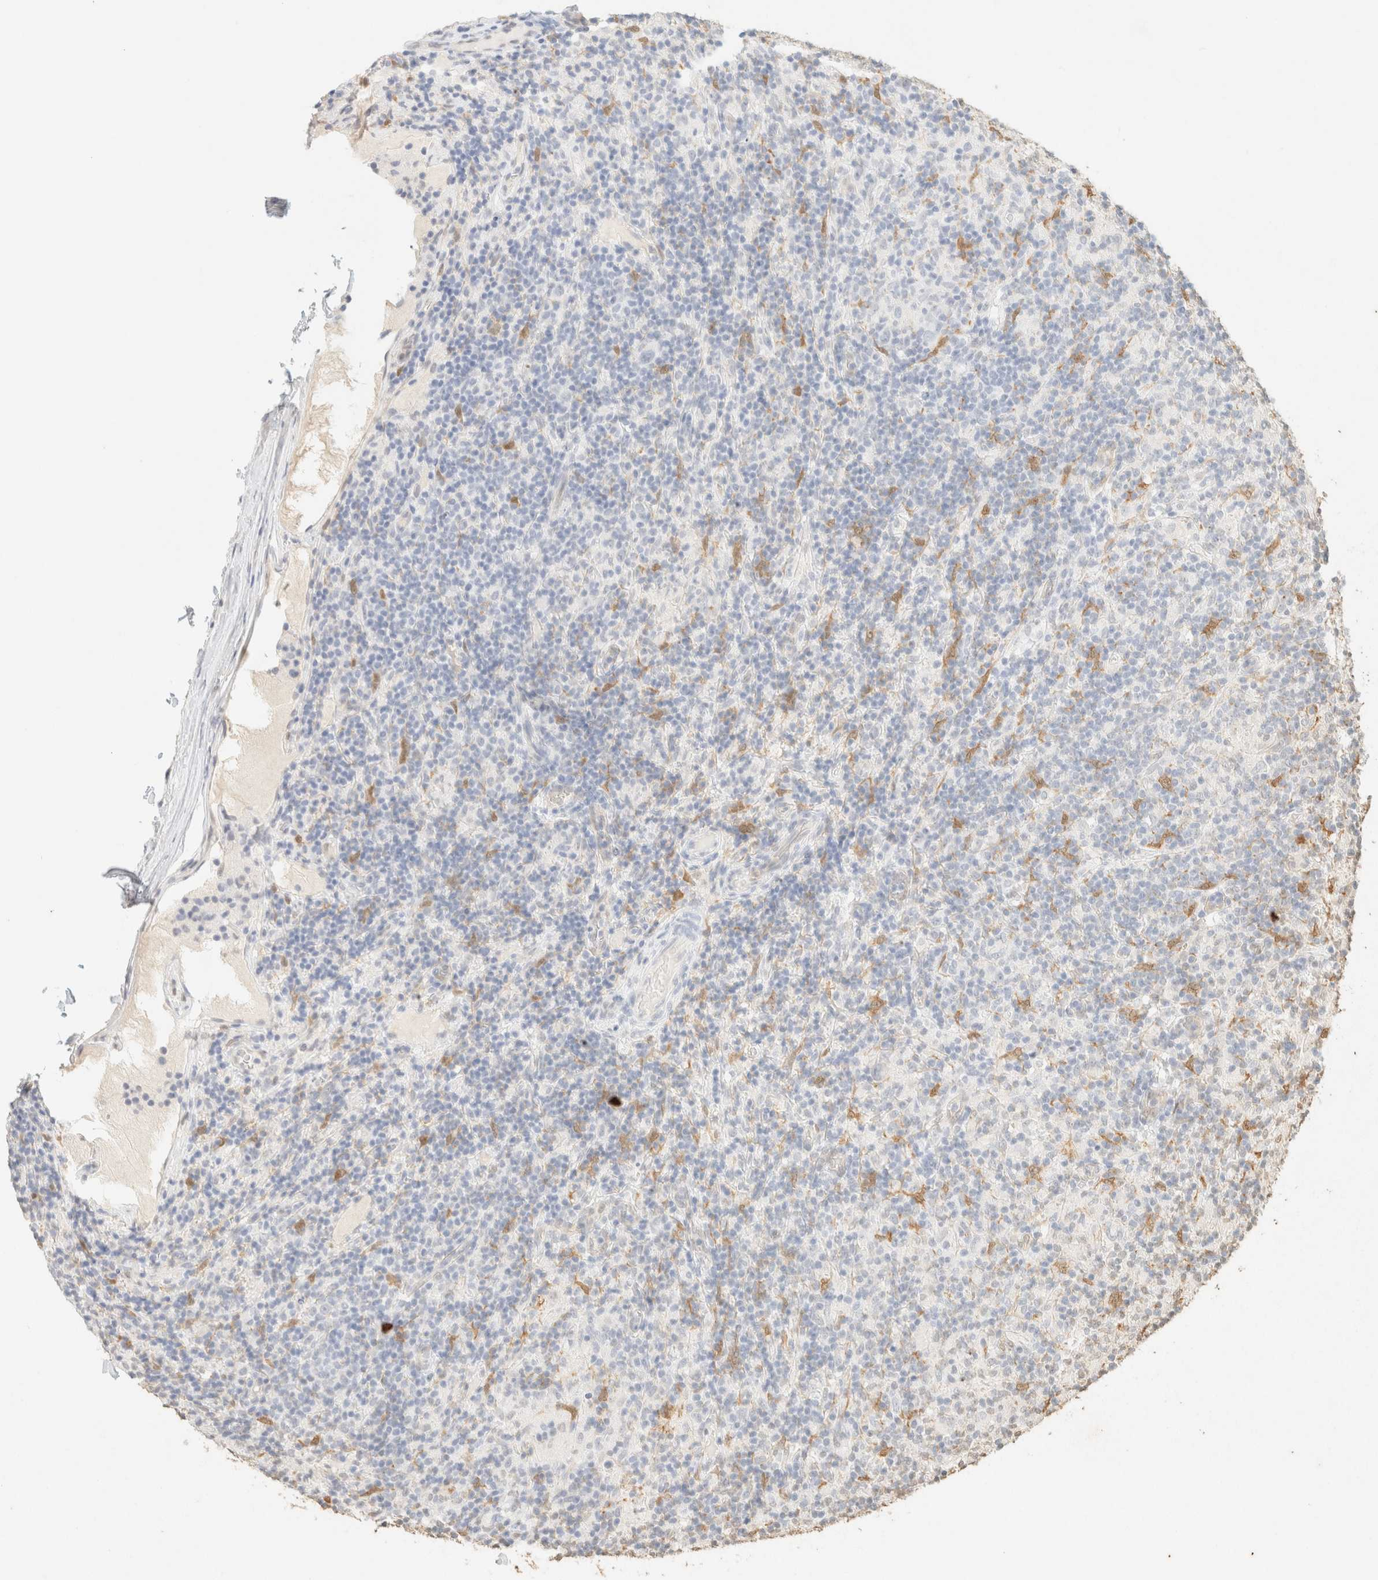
{"staining": {"intensity": "negative", "quantity": "none", "location": "none"}, "tissue": "lymphoma", "cell_type": "Tumor cells", "image_type": "cancer", "snomed": [{"axis": "morphology", "description": "Hodgkin's disease, NOS"}, {"axis": "topography", "description": "Lymph node"}], "caption": "Tumor cells are negative for protein expression in human Hodgkin's disease.", "gene": "S100A13", "patient": {"sex": "male", "age": 70}}